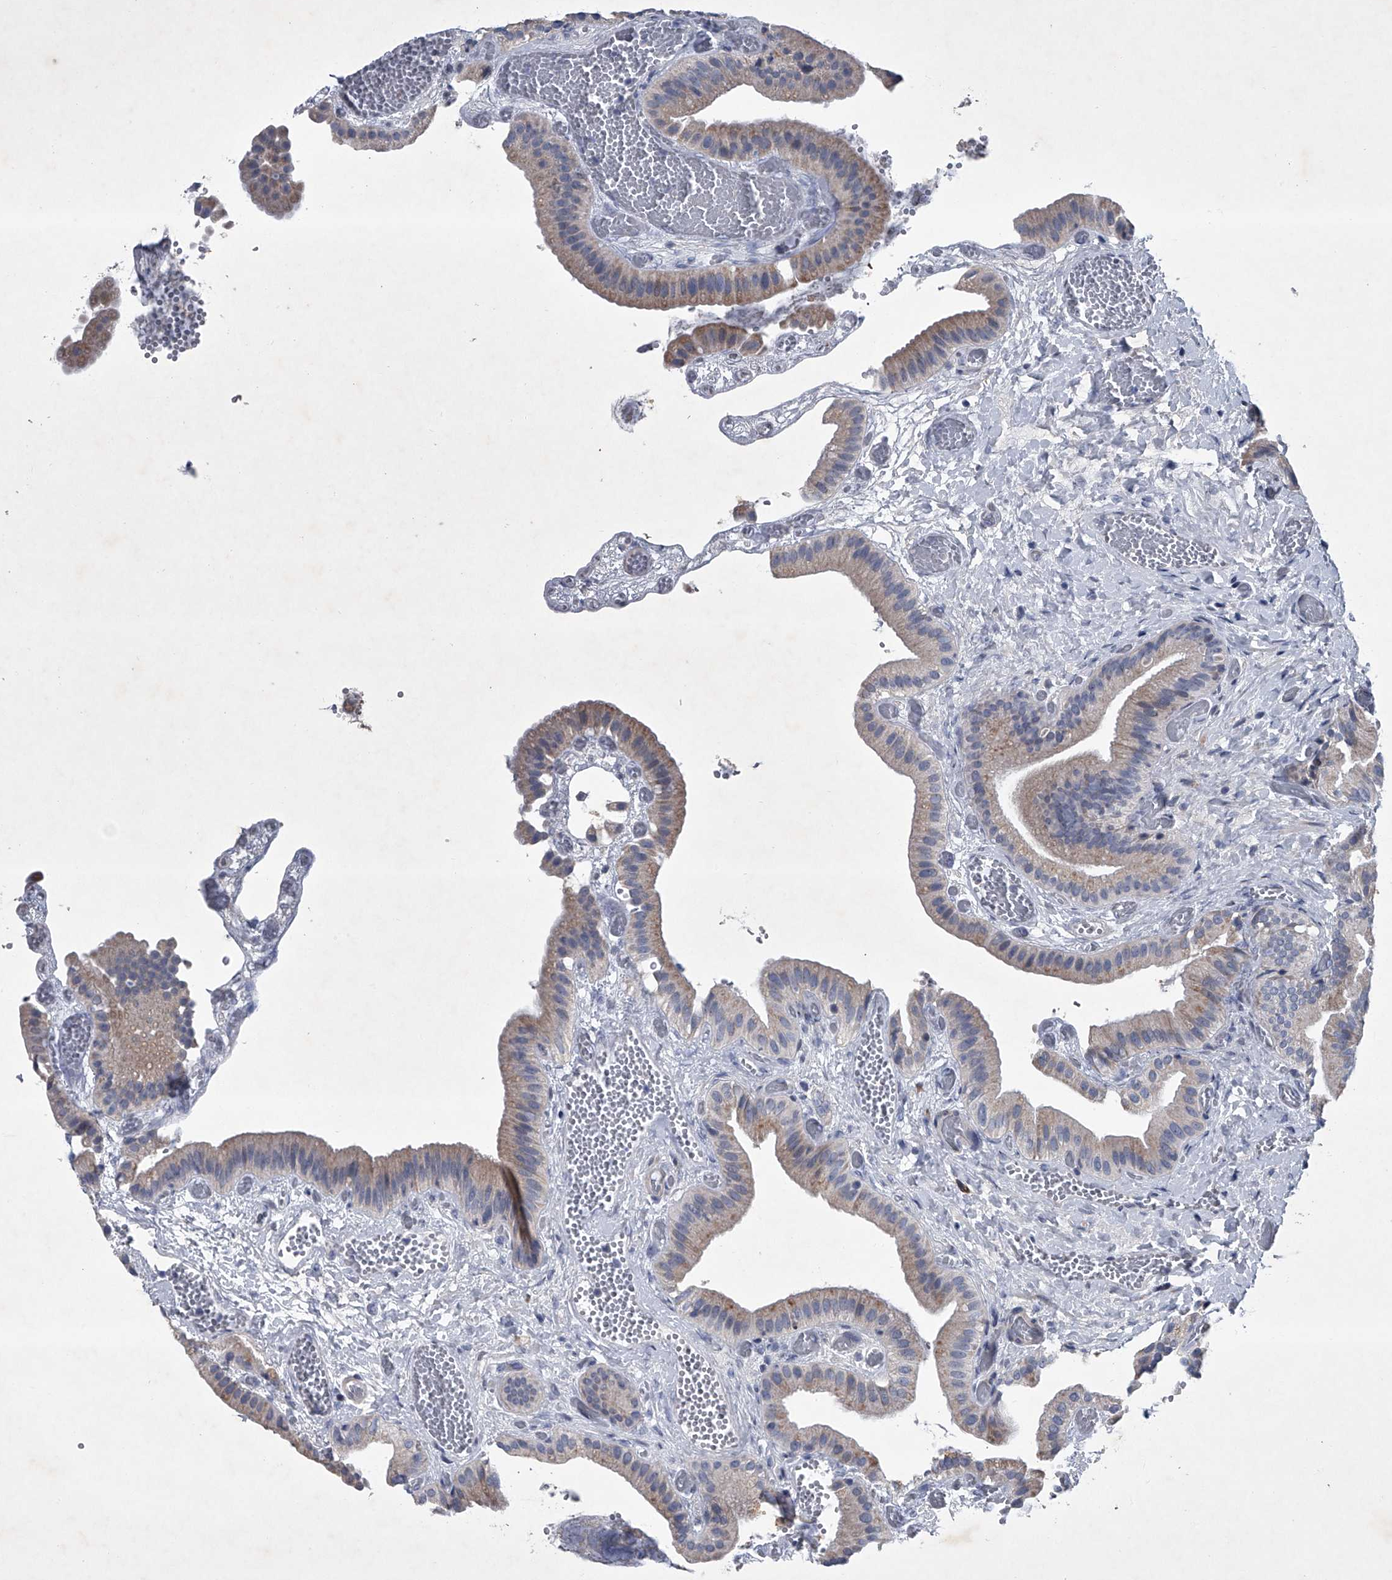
{"staining": {"intensity": "moderate", "quantity": "25%-75%", "location": "cytoplasmic/membranous"}, "tissue": "gallbladder", "cell_type": "Glandular cells", "image_type": "normal", "snomed": [{"axis": "morphology", "description": "Normal tissue, NOS"}, {"axis": "topography", "description": "Gallbladder"}], "caption": "Protein expression by immunohistochemistry (IHC) demonstrates moderate cytoplasmic/membranous staining in approximately 25%-75% of glandular cells in unremarkable gallbladder. The staining was performed using DAB (3,3'-diaminobenzidine) to visualize the protein expression in brown, while the nuclei were stained in blue with hematoxylin (Magnification: 20x).", "gene": "ABCG1", "patient": {"sex": "female", "age": 64}}